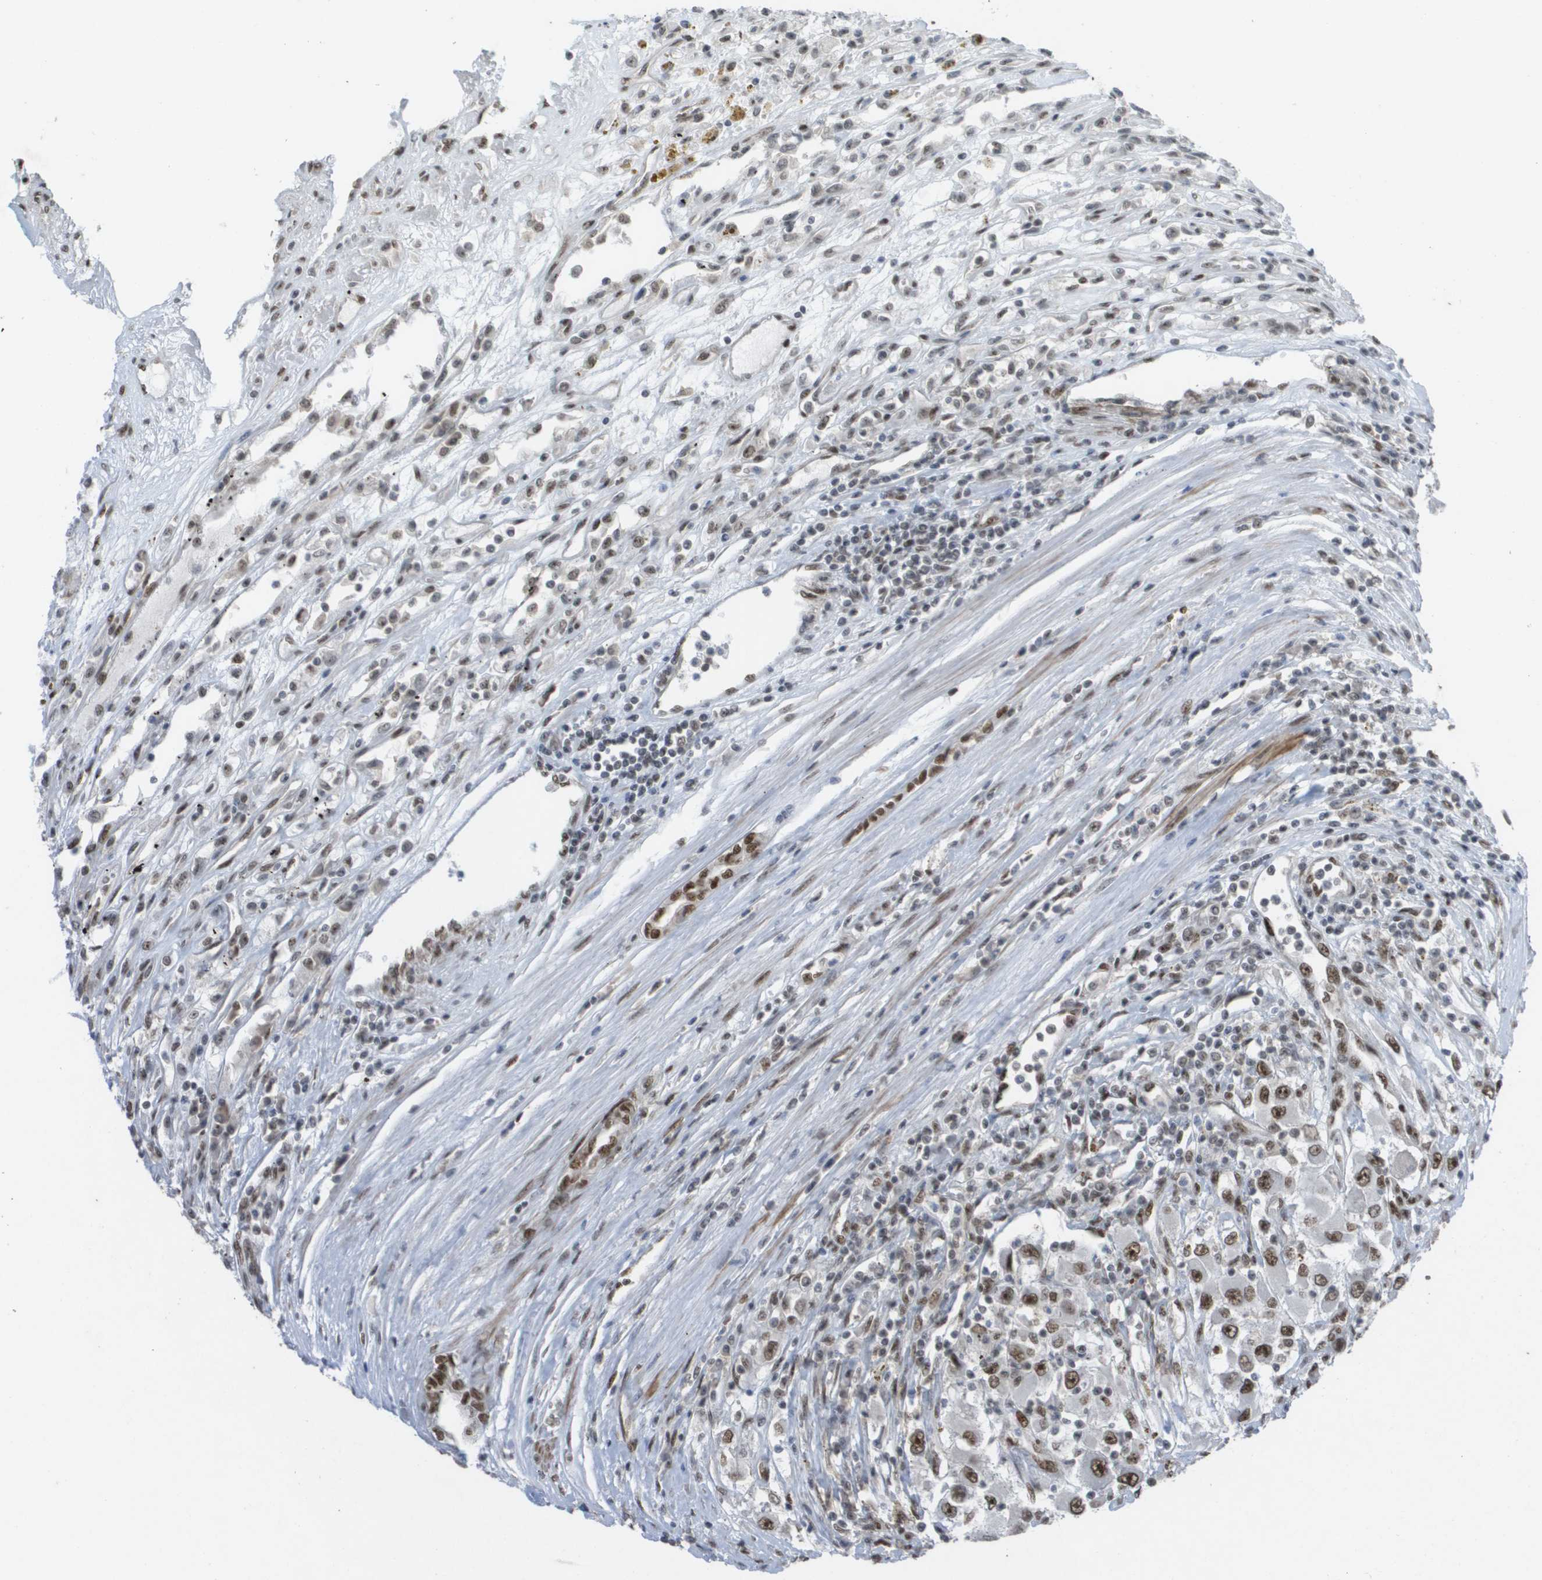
{"staining": {"intensity": "moderate", "quantity": "25%-75%", "location": "nuclear"}, "tissue": "renal cancer", "cell_type": "Tumor cells", "image_type": "cancer", "snomed": [{"axis": "morphology", "description": "Adenocarcinoma, NOS"}, {"axis": "topography", "description": "Kidney"}], "caption": "Renal cancer stained with DAB immunohistochemistry displays medium levels of moderate nuclear positivity in about 25%-75% of tumor cells.", "gene": "CDT1", "patient": {"sex": "female", "age": 52}}